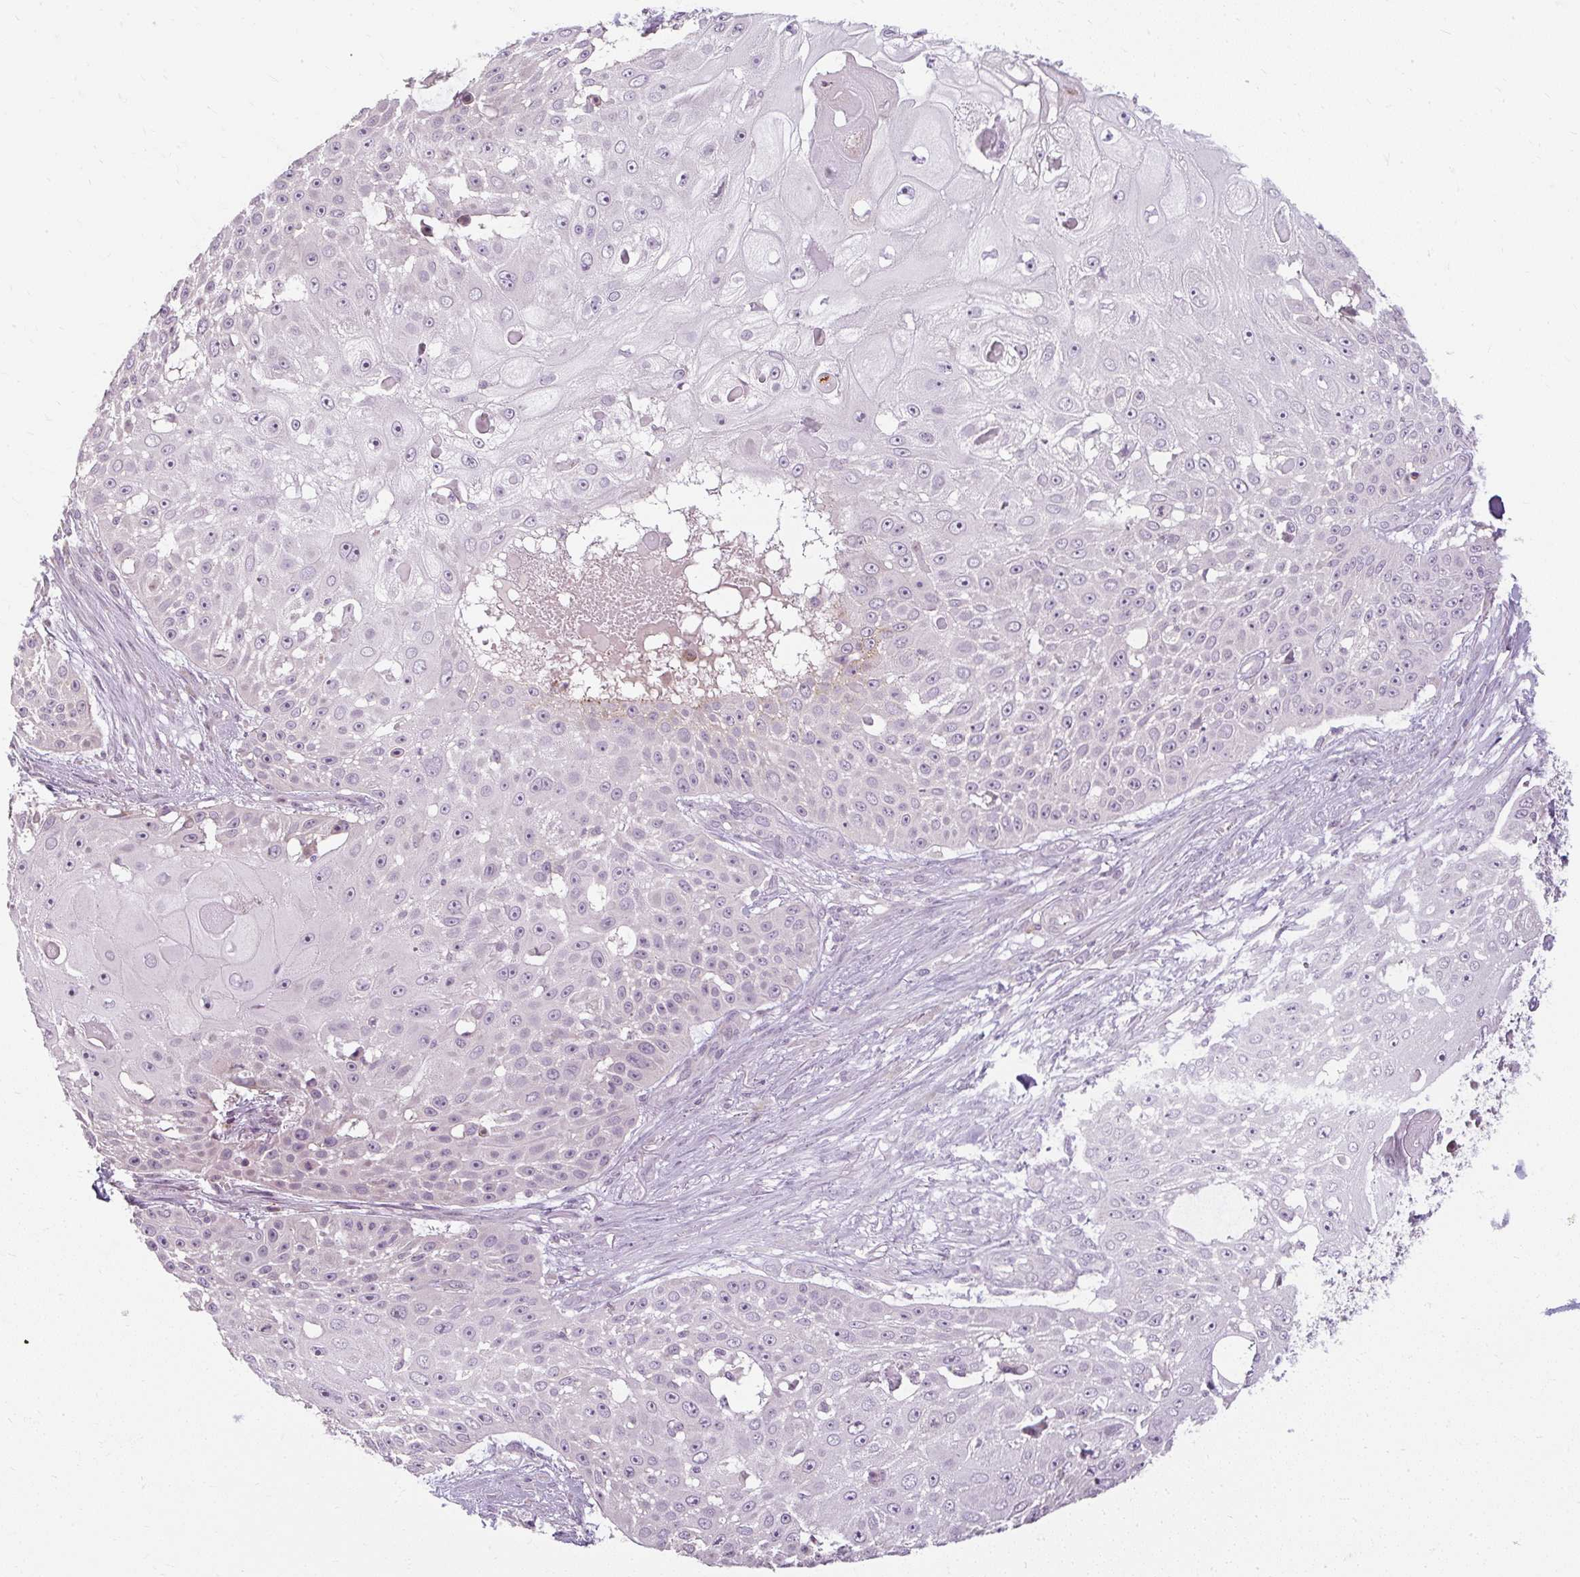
{"staining": {"intensity": "negative", "quantity": "none", "location": "none"}, "tissue": "skin cancer", "cell_type": "Tumor cells", "image_type": "cancer", "snomed": [{"axis": "morphology", "description": "Squamous cell carcinoma, NOS"}, {"axis": "topography", "description": "Skin"}], "caption": "Immunohistochemical staining of squamous cell carcinoma (skin) reveals no significant staining in tumor cells.", "gene": "ZFYVE26", "patient": {"sex": "female", "age": 86}}